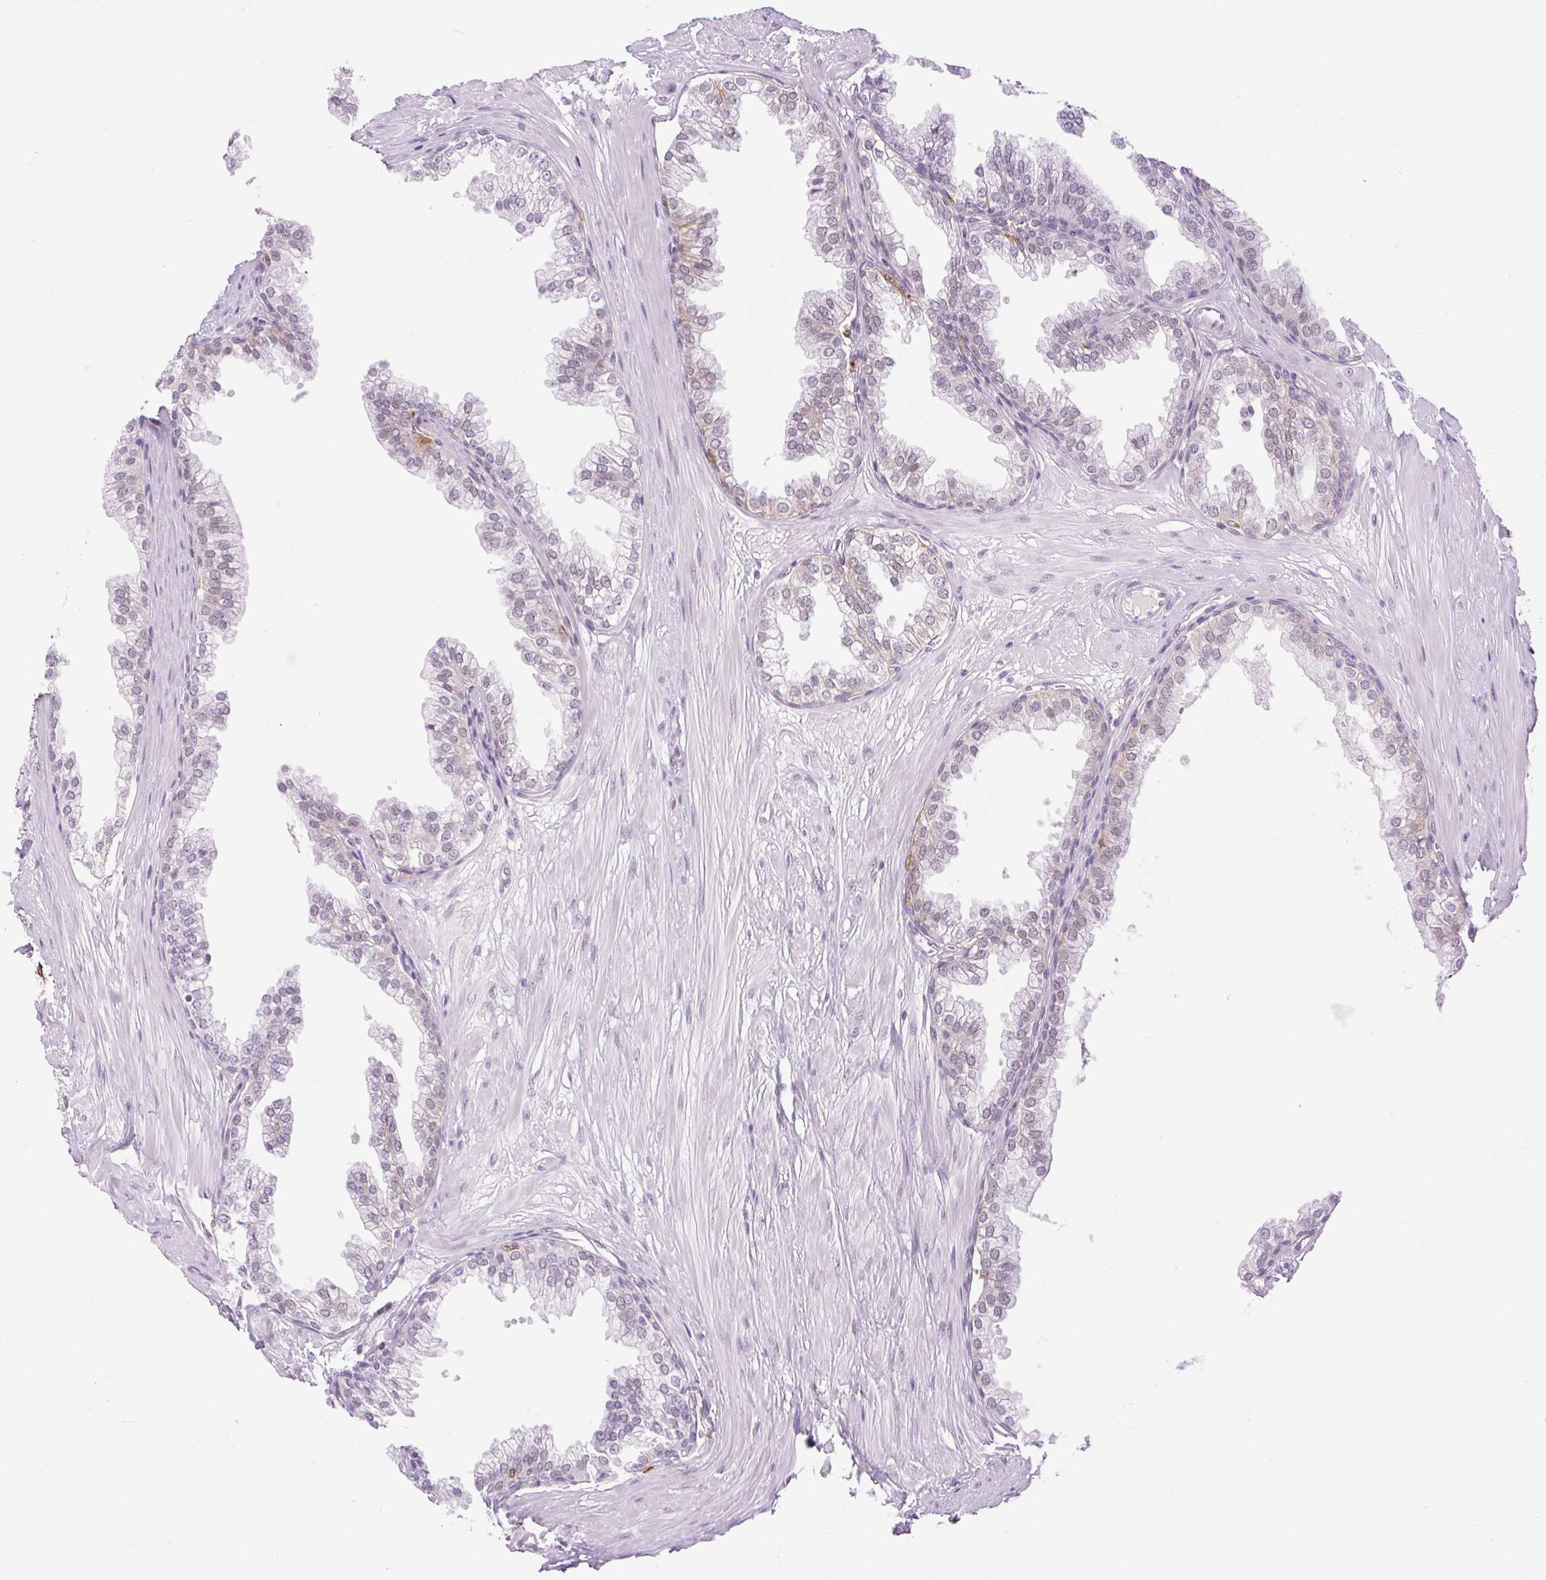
{"staining": {"intensity": "weak", "quantity": "<25%", "location": "nuclear"}, "tissue": "prostate", "cell_type": "Glandular cells", "image_type": "normal", "snomed": [{"axis": "morphology", "description": "Normal tissue, NOS"}, {"axis": "topography", "description": "Prostate"}, {"axis": "topography", "description": "Peripheral nerve tissue"}], "caption": "Immunohistochemistry (IHC) histopathology image of unremarkable human prostate stained for a protein (brown), which displays no expression in glandular cells. (Immunohistochemistry (IHC), brightfield microscopy, high magnification).", "gene": "PALM3", "patient": {"sex": "male", "age": 55}}